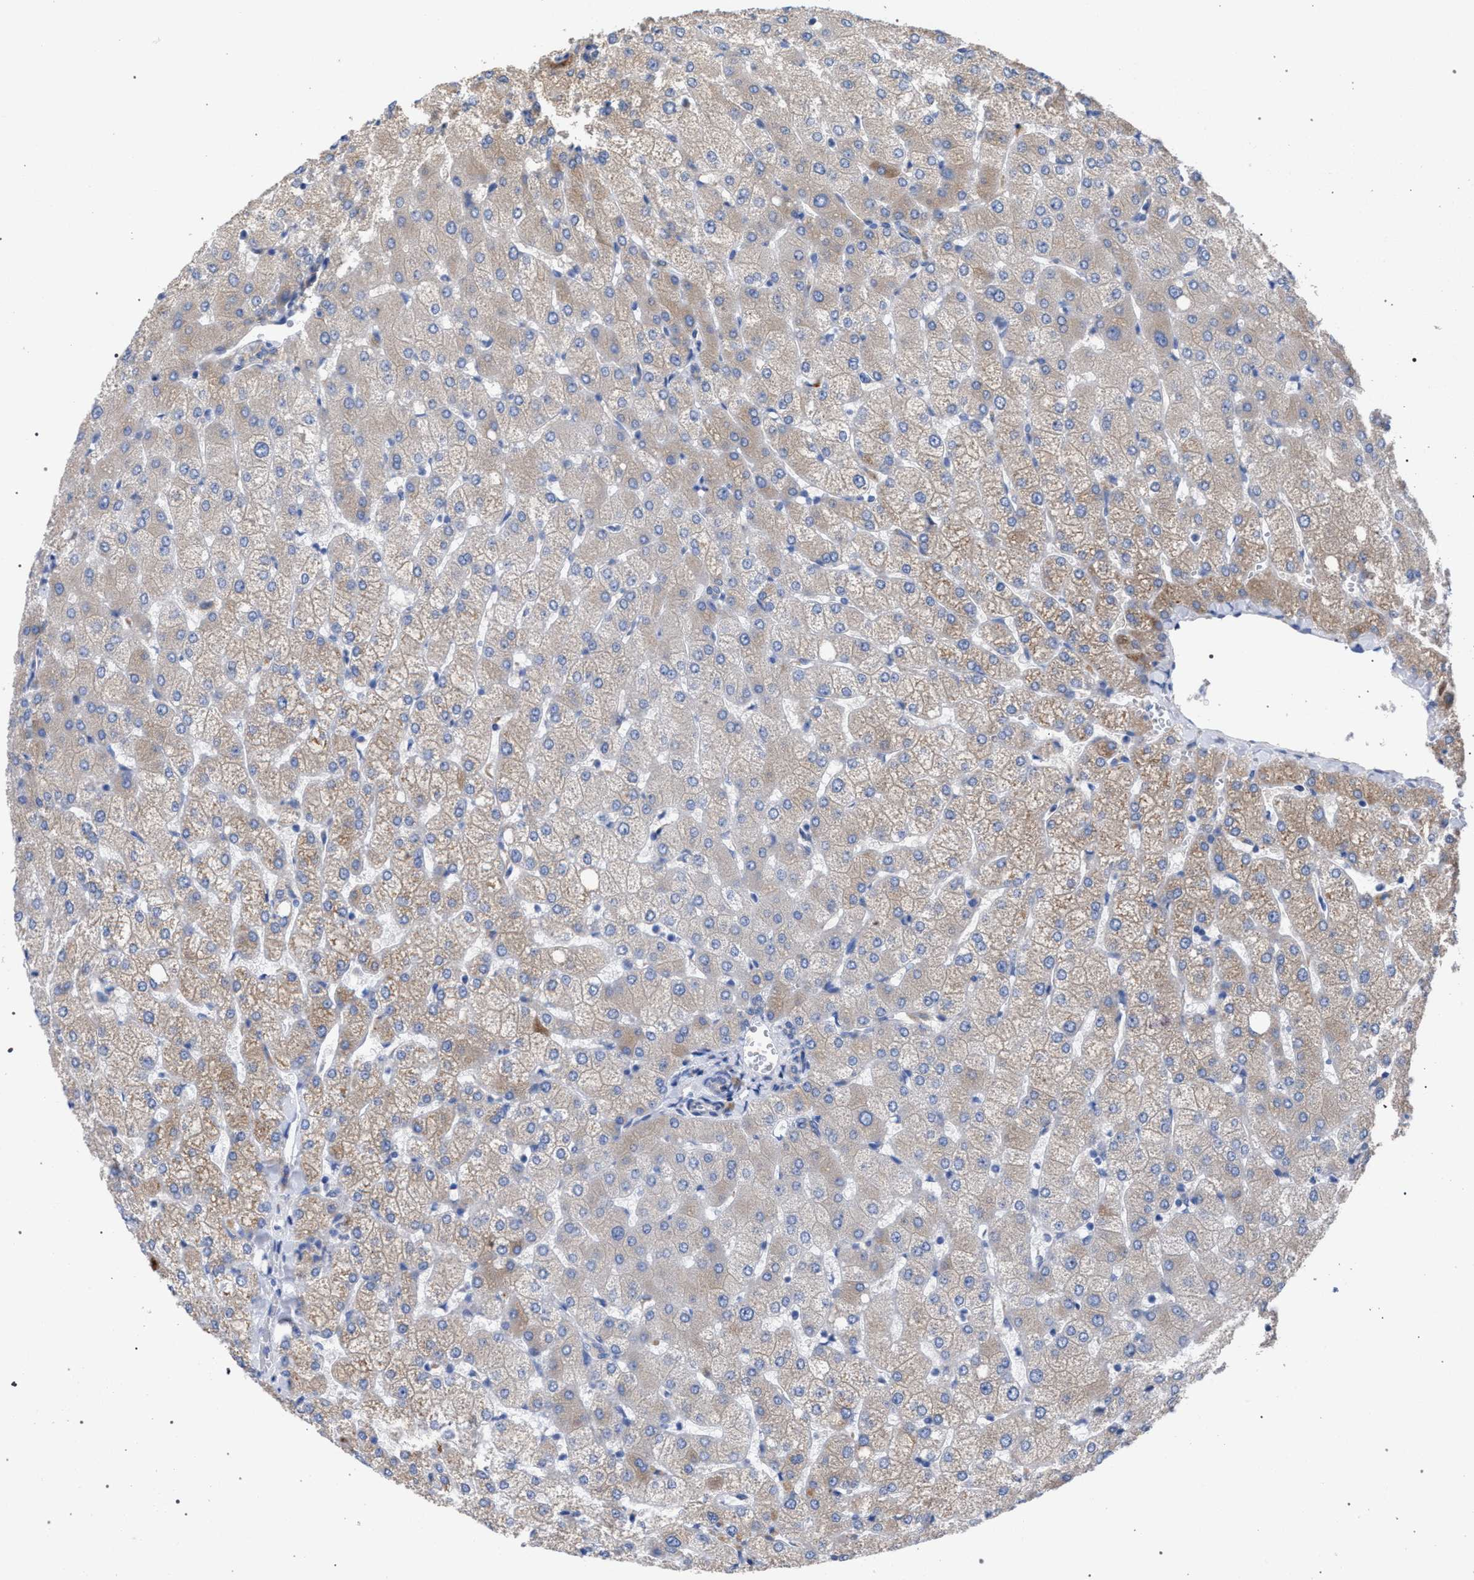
{"staining": {"intensity": "negative", "quantity": "none", "location": "none"}, "tissue": "liver", "cell_type": "Cholangiocytes", "image_type": "normal", "snomed": [{"axis": "morphology", "description": "Normal tissue, NOS"}, {"axis": "topography", "description": "Liver"}], "caption": "Immunohistochemical staining of normal human liver exhibits no significant staining in cholangiocytes.", "gene": "GMPR", "patient": {"sex": "female", "age": 54}}